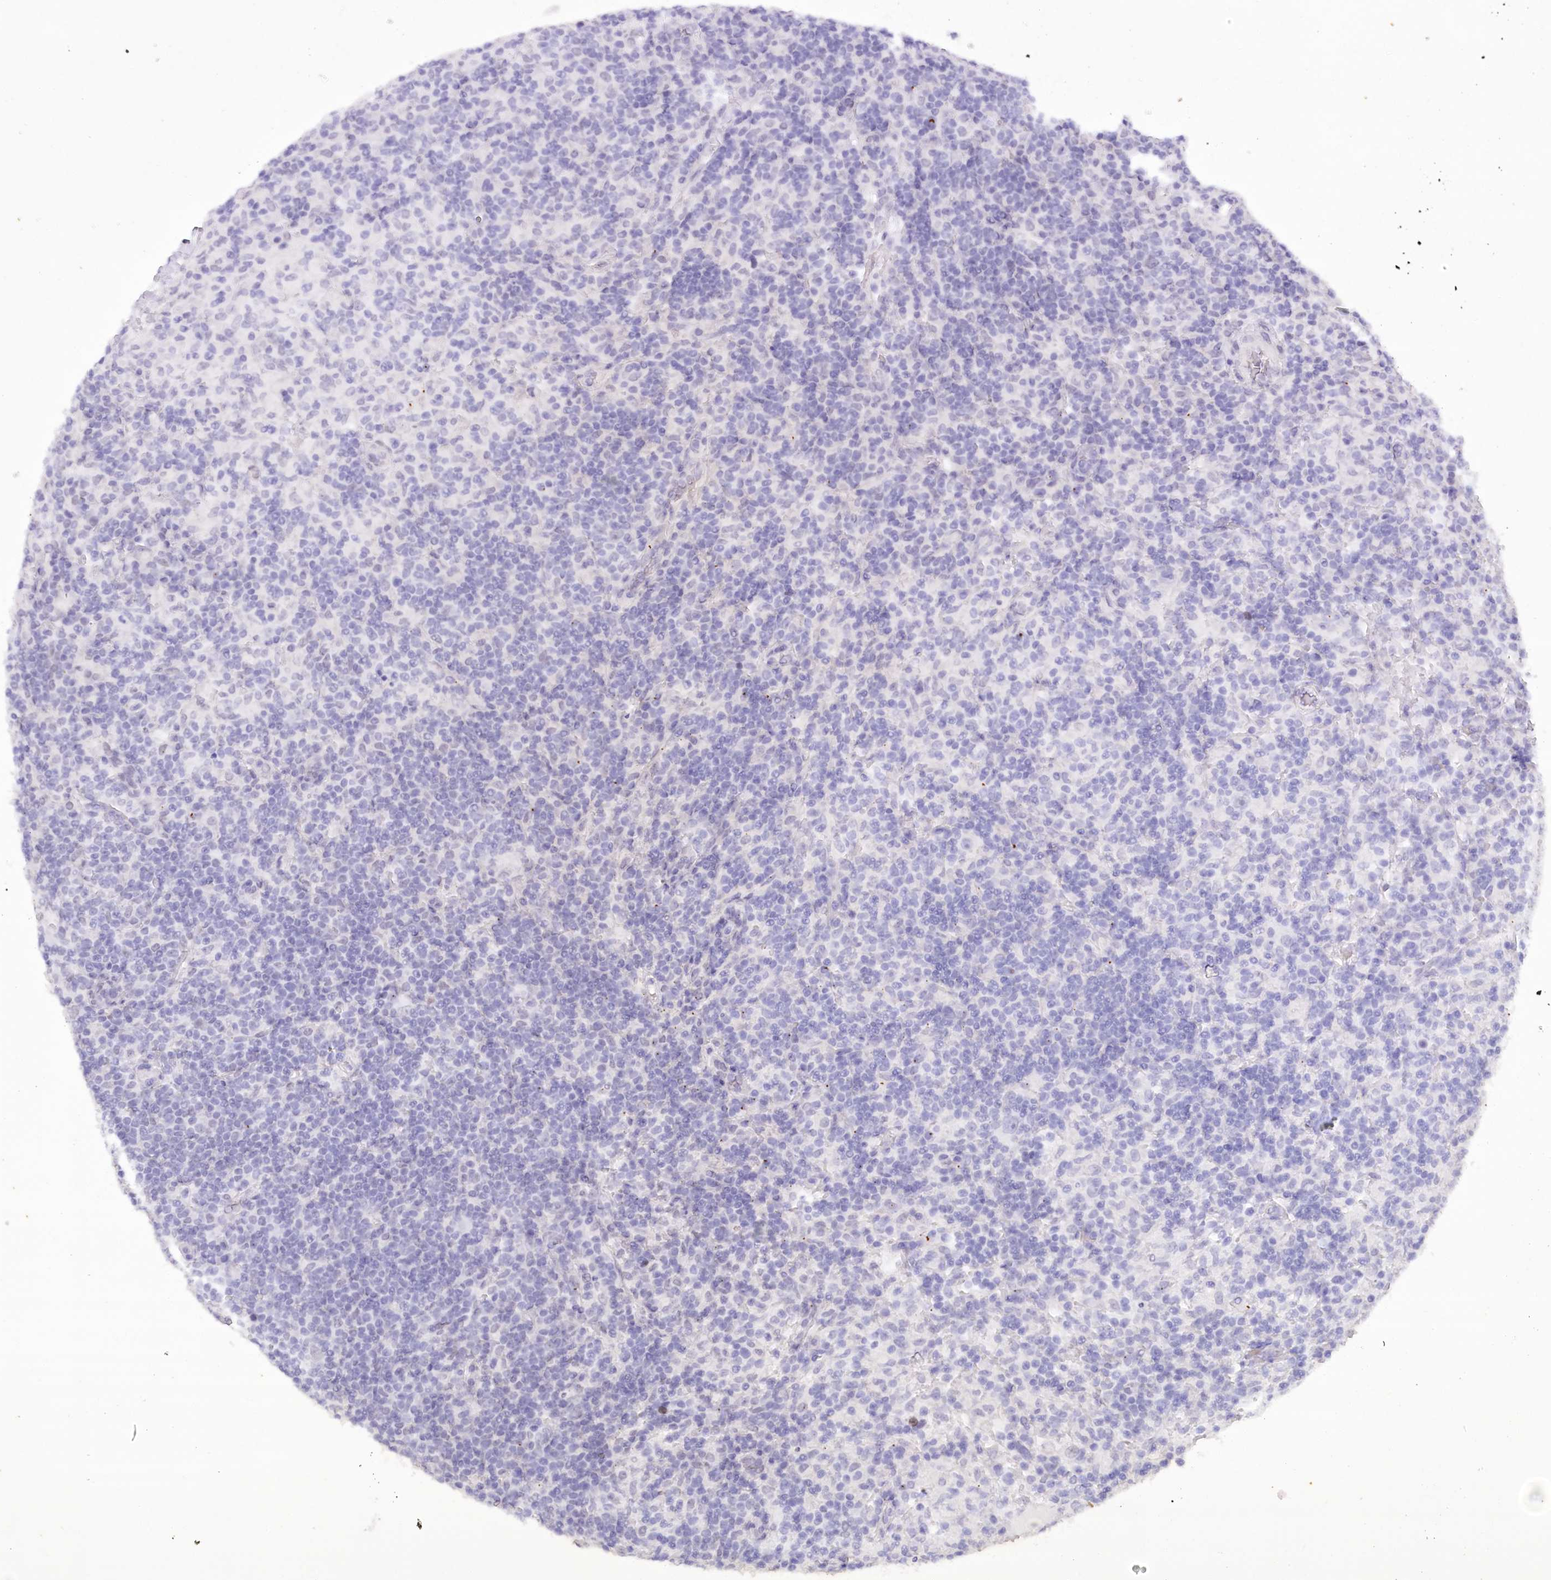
{"staining": {"intensity": "negative", "quantity": "none", "location": "none"}, "tissue": "lymphoma", "cell_type": "Tumor cells", "image_type": "cancer", "snomed": [{"axis": "morphology", "description": "Hodgkin's disease, NOS"}, {"axis": "topography", "description": "Lymph node"}], "caption": "A high-resolution photomicrograph shows immunohistochemistry staining of Hodgkin's disease, which exhibits no significant positivity in tumor cells.", "gene": "HNRNPA0", "patient": {"sex": "male", "age": 70}}